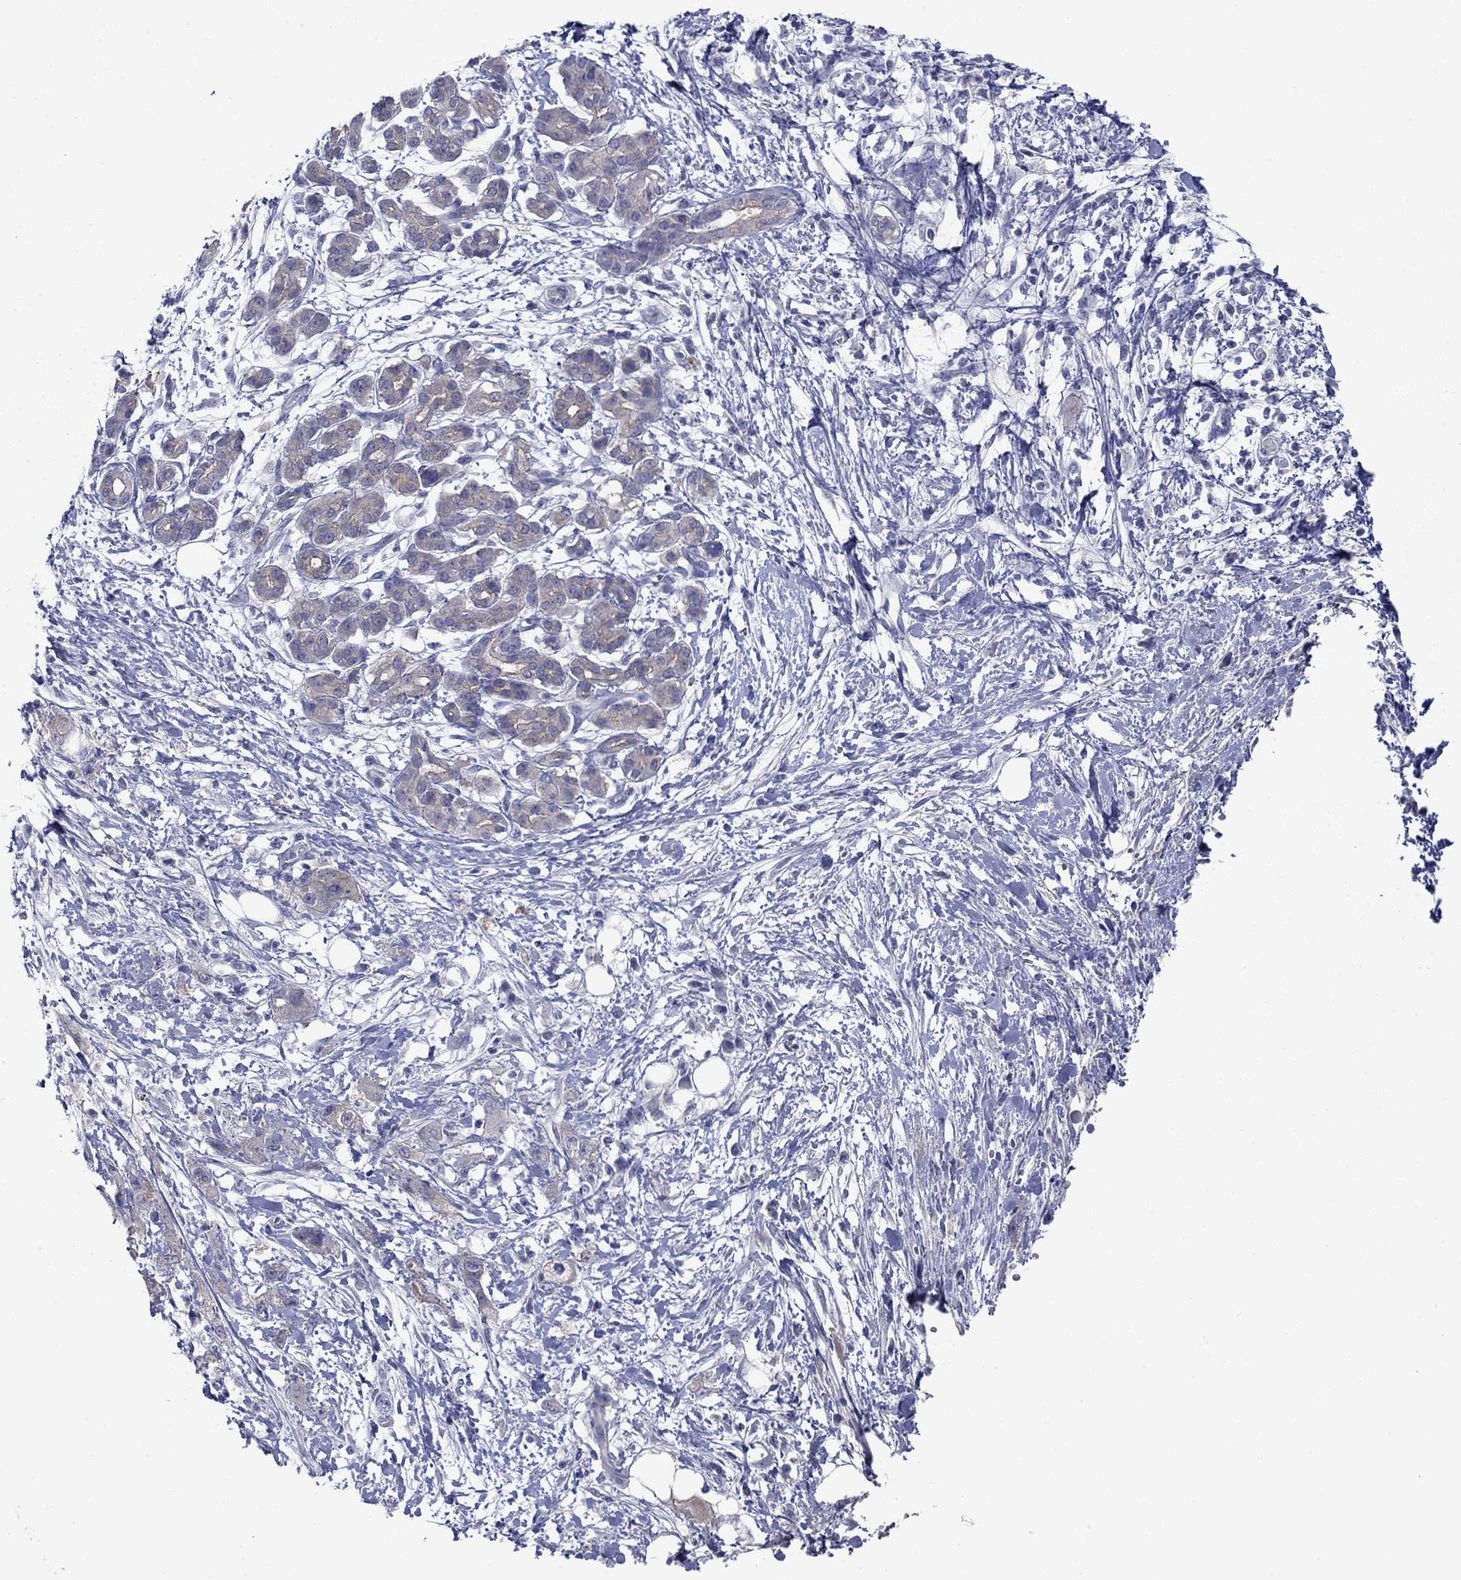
{"staining": {"intensity": "negative", "quantity": "none", "location": "none"}, "tissue": "pancreatic cancer", "cell_type": "Tumor cells", "image_type": "cancer", "snomed": [{"axis": "morphology", "description": "Adenocarcinoma, NOS"}, {"axis": "topography", "description": "Pancreas"}], "caption": "This is an immunohistochemistry photomicrograph of human pancreatic cancer (adenocarcinoma). There is no positivity in tumor cells.", "gene": "PLS1", "patient": {"sex": "male", "age": 72}}